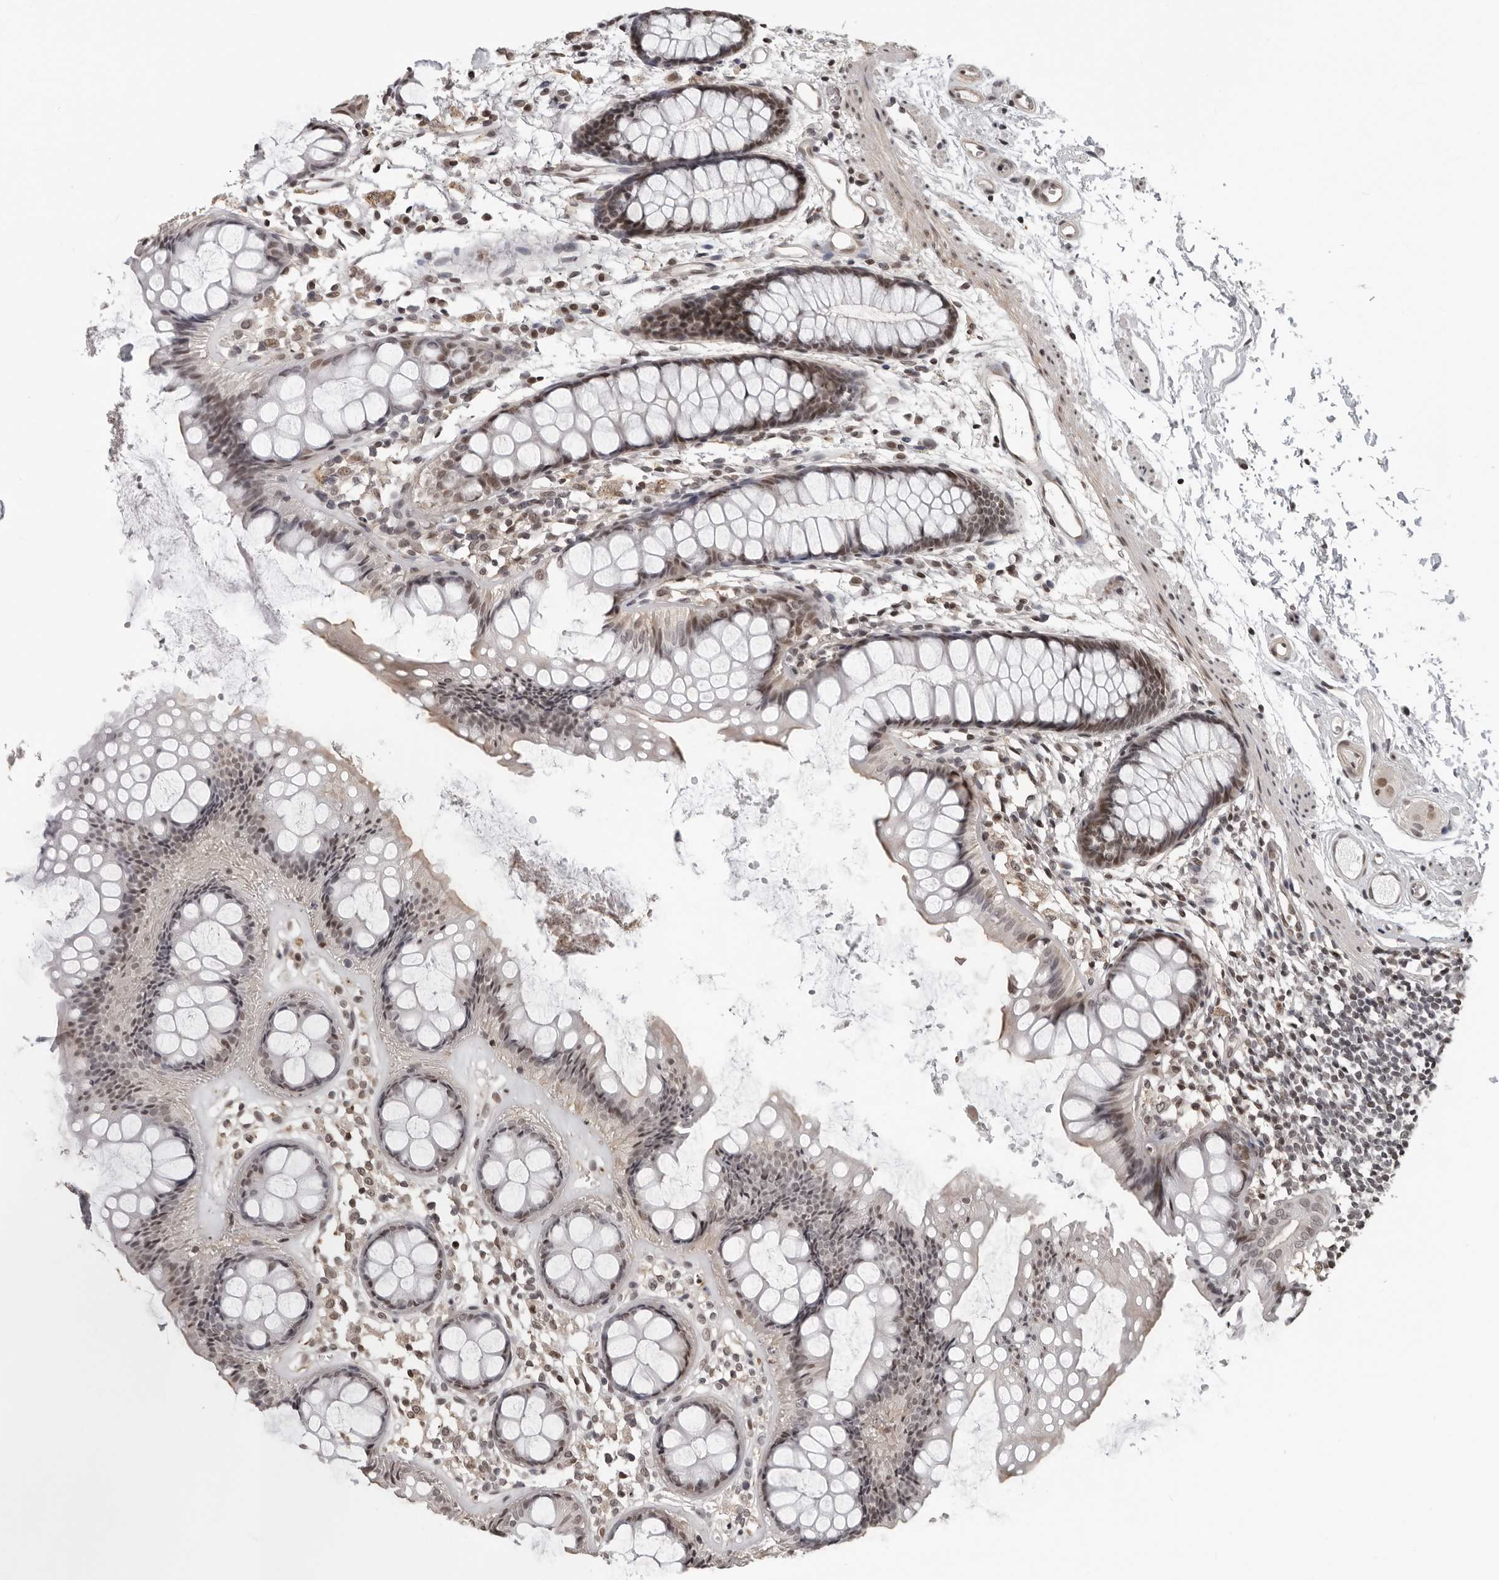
{"staining": {"intensity": "moderate", "quantity": "25%-75%", "location": "nuclear"}, "tissue": "rectum", "cell_type": "Glandular cells", "image_type": "normal", "snomed": [{"axis": "morphology", "description": "Normal tissue, NOS"}, {"axis": "topography", "description": "Rectum"}], "caption": "Moderate nuclear expression is appreciated in about 25%-75% of glandular cells in unremarkable rectum. (brown staining indicates protein expression, while blue staining denotes nuclei).", "gene": "ORC1", "patient": {"sex": "female", "age": 66}}